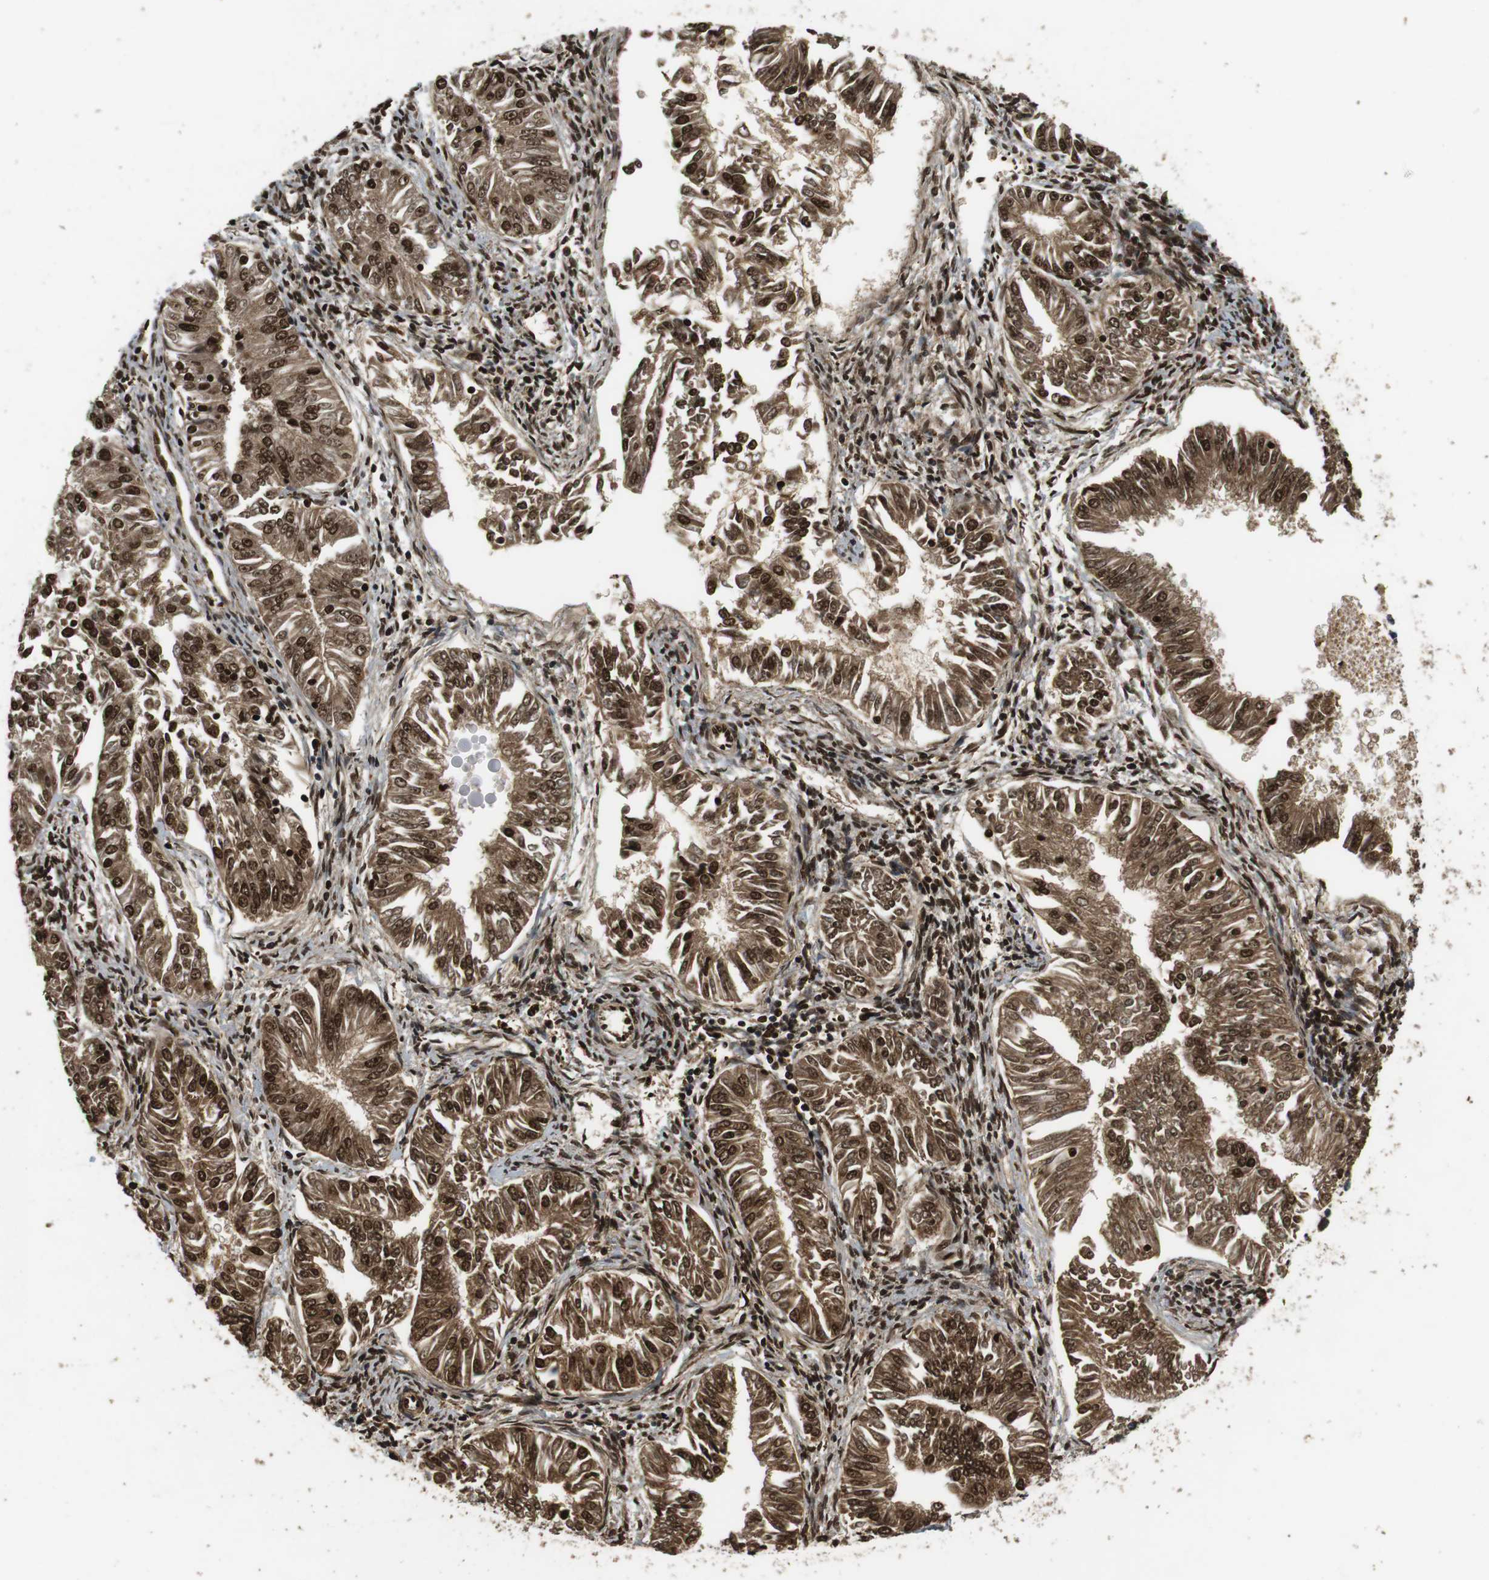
{"staining": {"intensity": "moderate", "quantity": ">75%", "location": "cytoplasmic/membranous,nuclear"}, "tissue": "endometrial cancer", "cell_type": "Tumor cells", "image_type": "cancer", "snomed": [{"axis": "morphology", "description": "Adenocarcinoma, NOS"}, {"axis": "topography", "description": "Endometrium"}], "caption": "This is a photomicrograph of immunohistochemistry (IHC) staining of endometrial cancer, which shows moderate positivity in the cytoplasmic/membranous and nuclear of tumor cells.", "gene": "TXNRD1", "patient": {"sex": "female", "age": 53}}